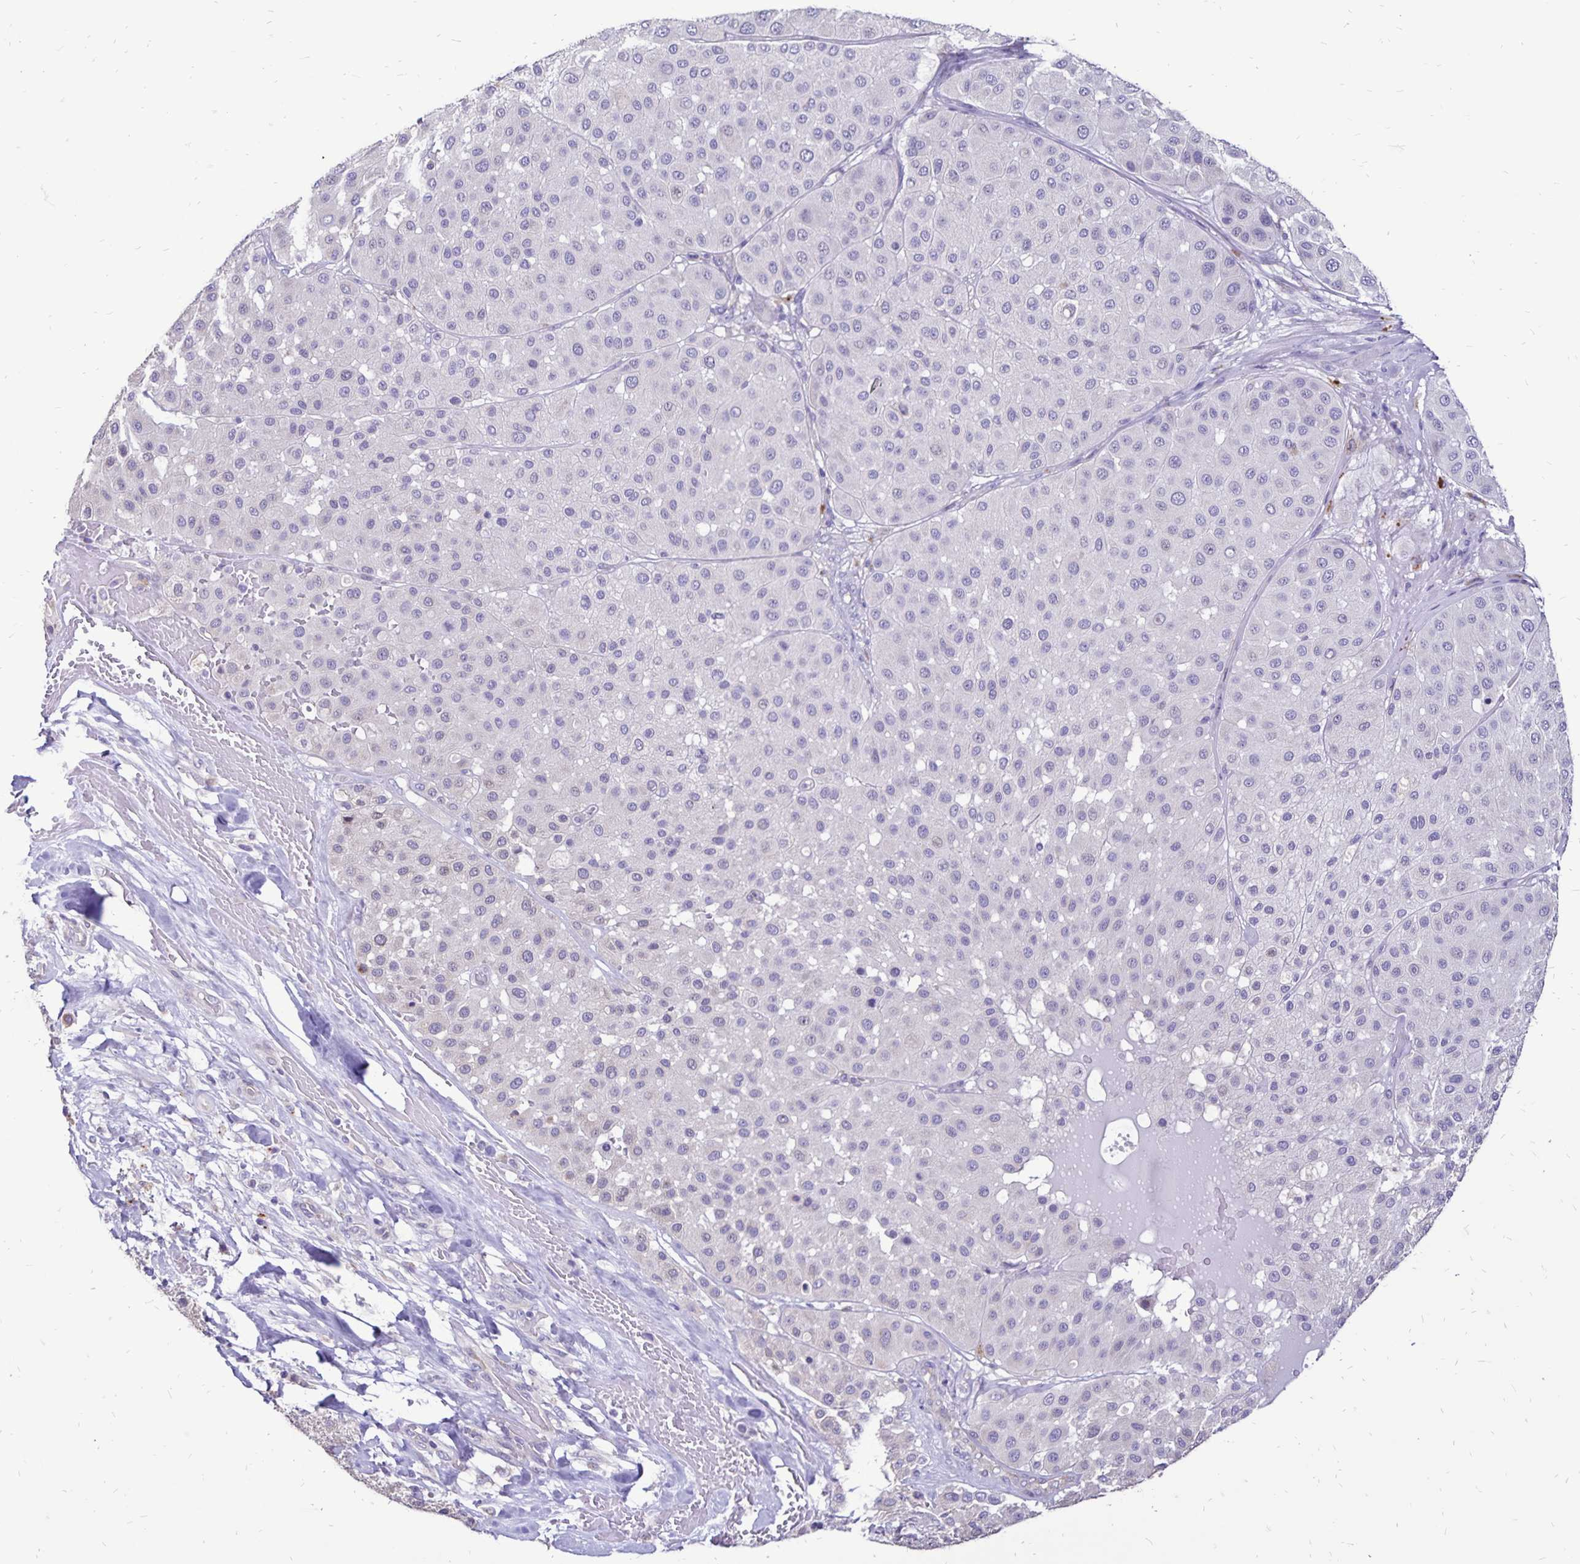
{"staining": {"intensity": "negative", "quantity": "none", "location": "none"}, "tissue": "melanoma", "cell_type": "Tumor cells", "image_type": "cancer", "snomed": [{"axis": "morphology", "description": "Malignant melanoma, Metastatic site"}, {"axis": "topography", "description": "Smooth muscle"}], "caption": "This is a photomicrograph of IHC staining of malignant melanoma (metastatic site), which shows no positivity in tumor cells.", "gene": "EVPL", "patient": {"sex": "male", "age": 41}}